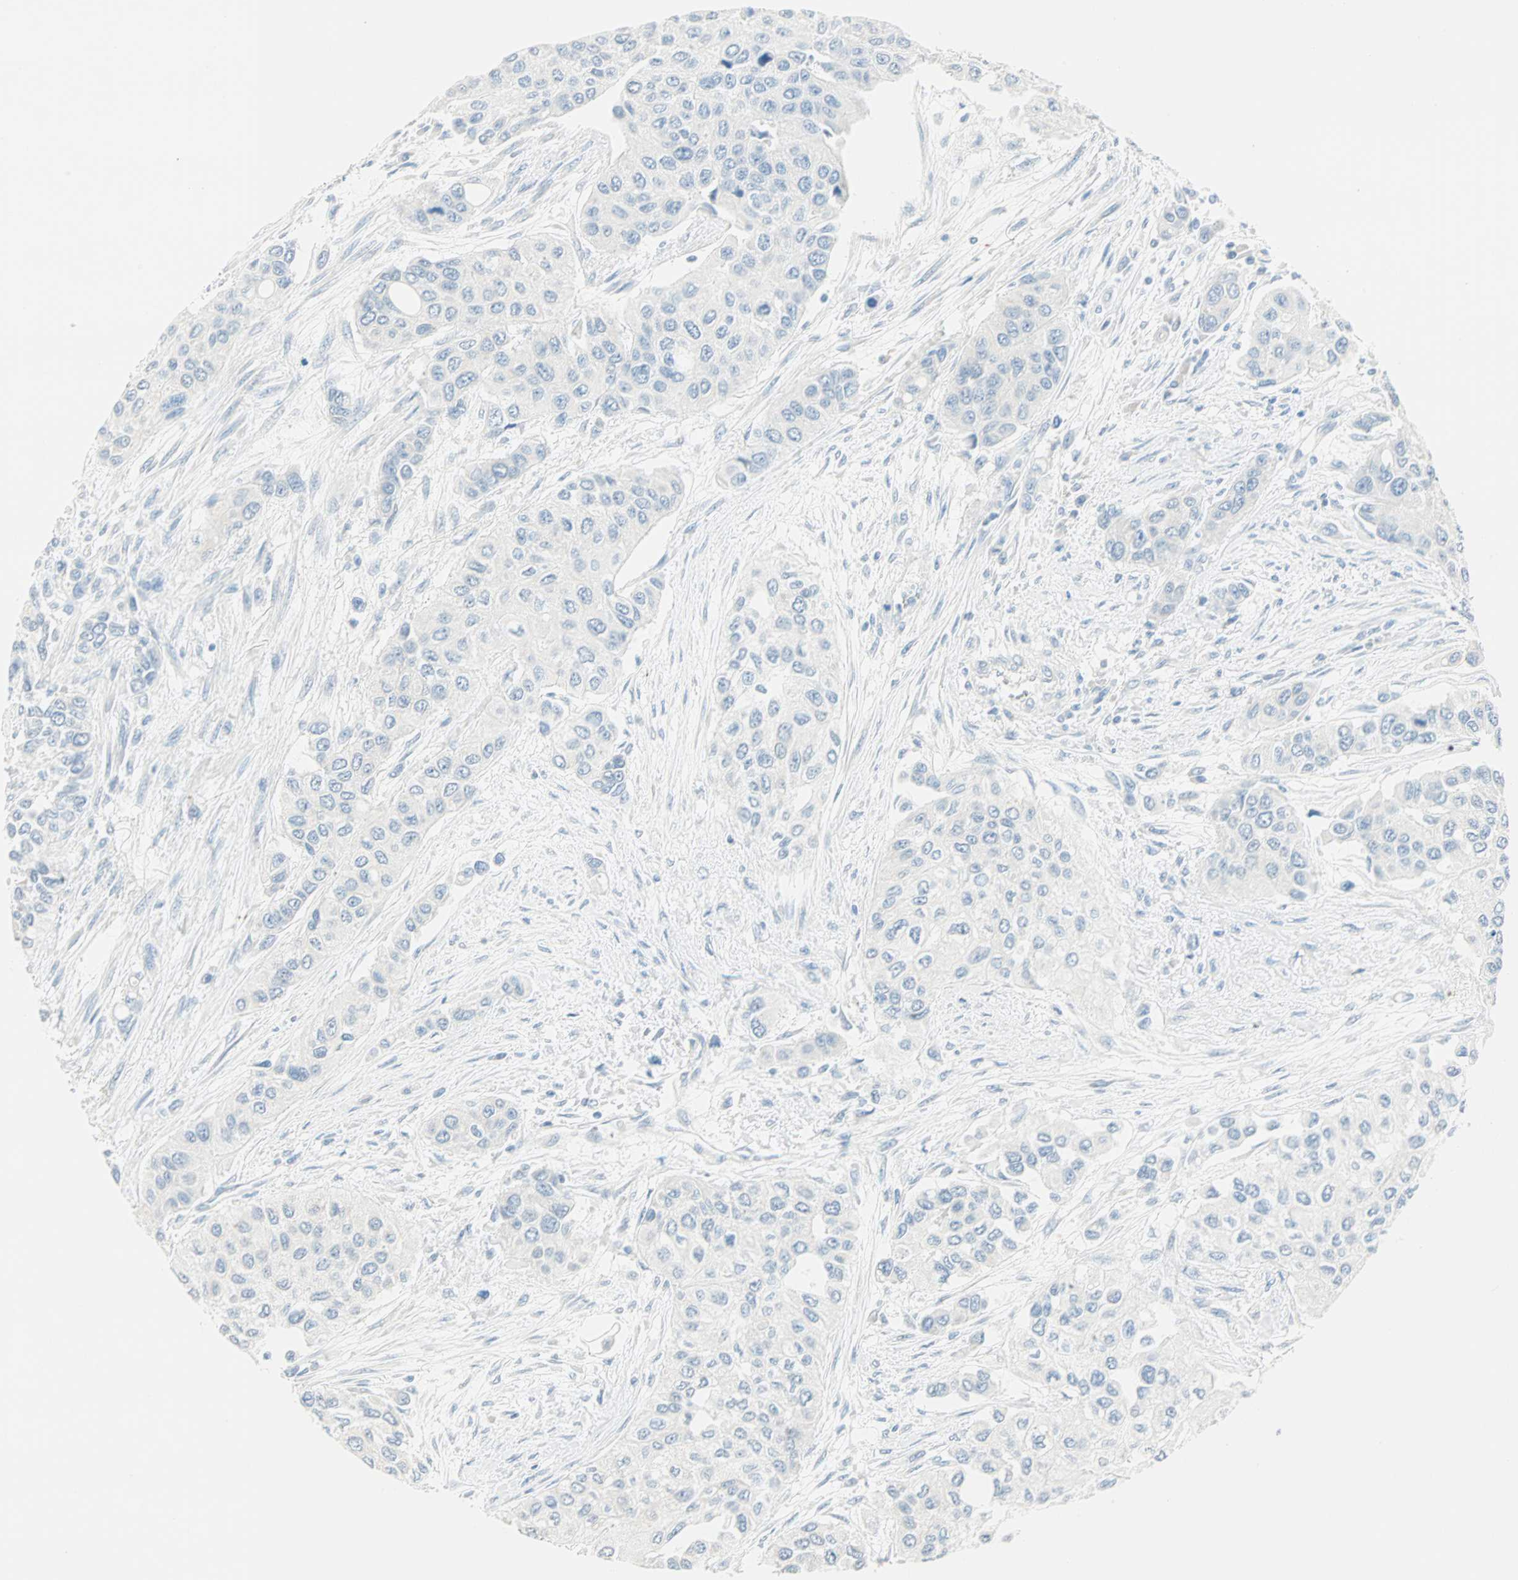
{"staining": {"intensity": "negative", "quantity": "none", "location": "none"}, "tissue": "urothelial cancer", "cell_type": "Tumor cells", "image_type": "cancer", "snomed": [{"axis": "morphology", "description": "Urothelial carcinoma, High grade"}, {"axis": "topography", "description": "Urinary bladder"}], "caption": "The photomicrograph demonstrates no significant expression in tumor cells of urothelial cancer.", "gene": "SULT1C2", "patient": {"sex": "female", "age": 56}}